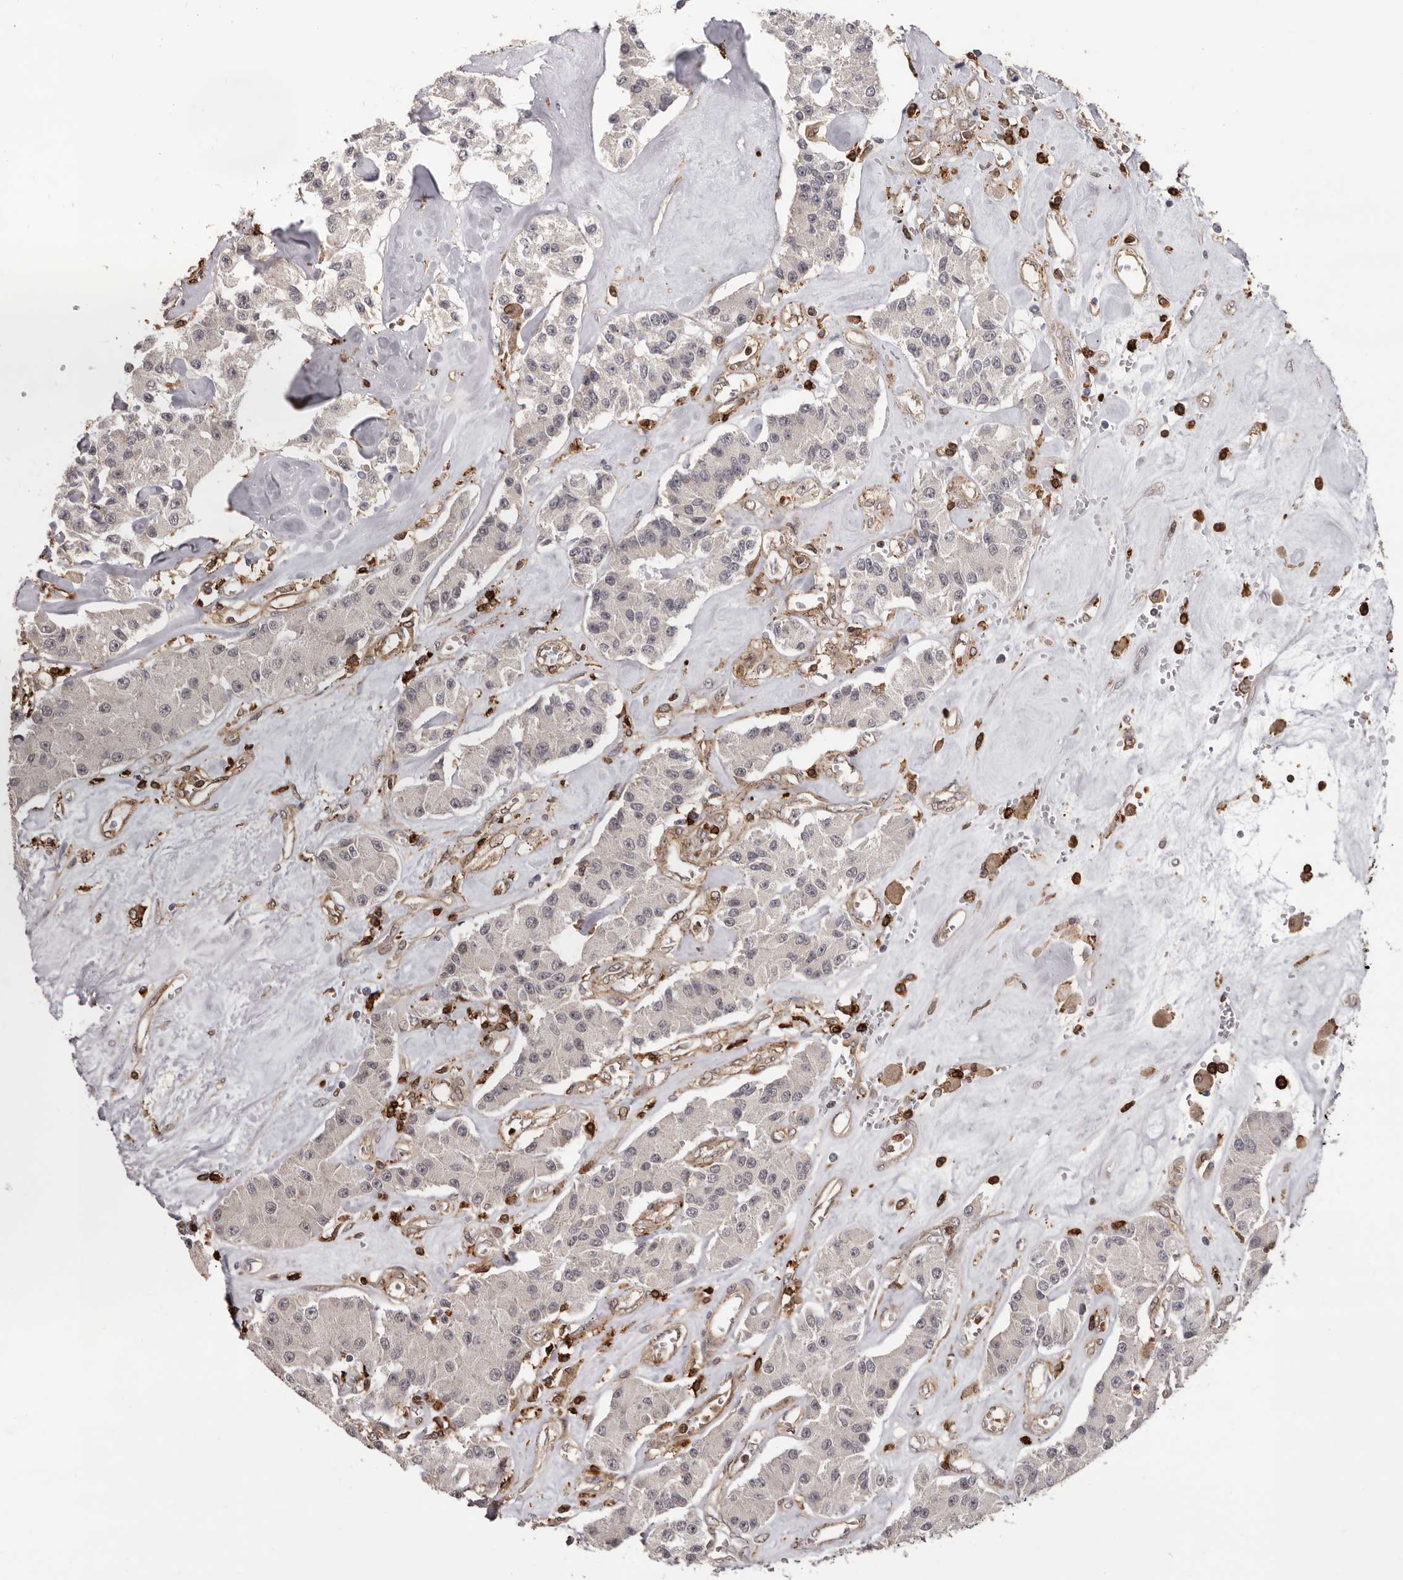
{"staining": {"intensity": "negative", "quantity": "none", "location": "none"}, "tissue": "carcinoid", "cell_type": "Tumor cells", "image_type": "cancer", "snomed": [{"axis": "morphology", "description": "Carcinoid, malignant, NOS"}, {"axis": "topography", "description": "Pancreas"}], "caption": "This photomicrograph is of carcinoid stained with immunohistochemistry to label a protein in brown with the nuclei are counter-stained blue. There is no staining in tumor cells.", "gene": "PRR12", "patient": {"sex": "male", "age": 41}}